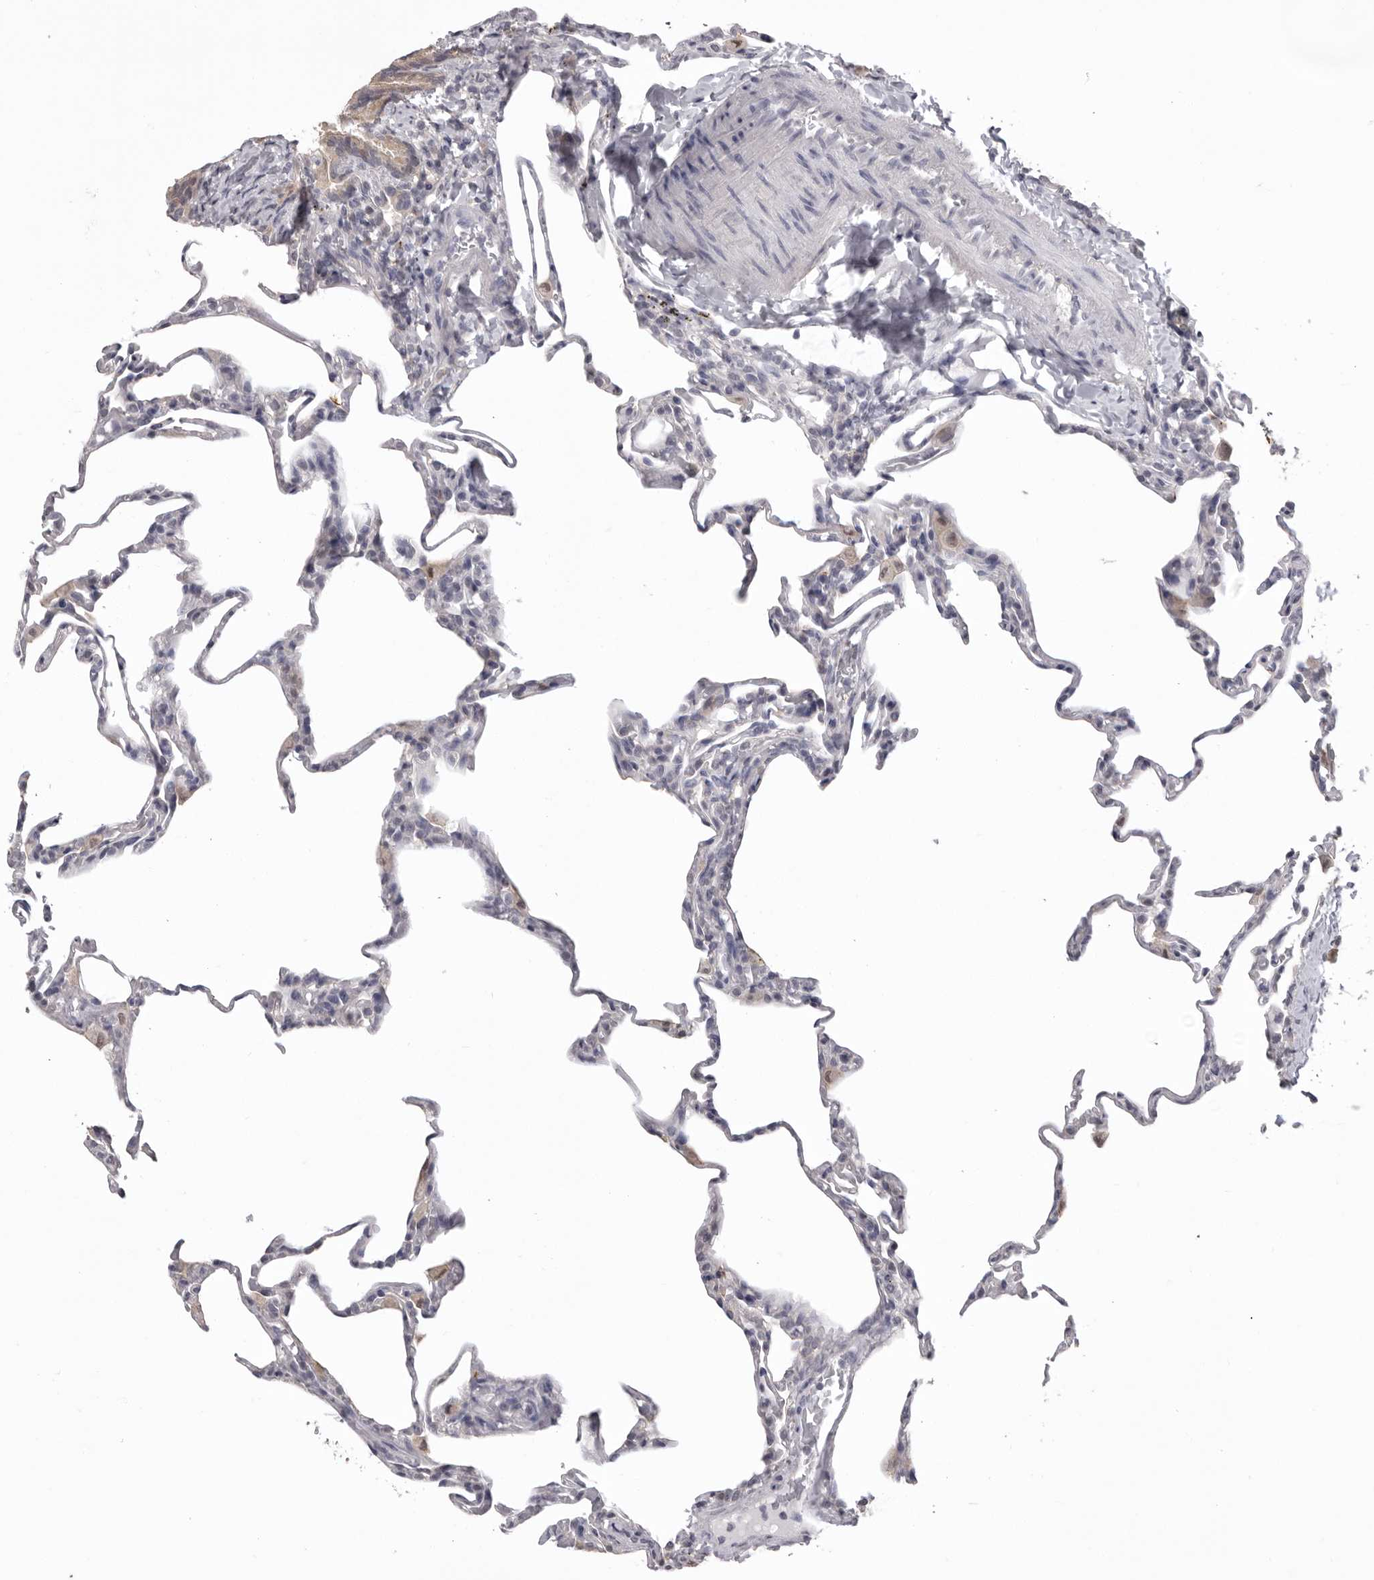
{"staining": {"intensity": "negative", "quantity": "none", "location": "none"}, "tissue": "lung", "cell_type": "Alveolar cells", "image_type": "normal", "snomed": [{"axis": "morphology", "description": "Normal tissue, NOS"}, {"axis": "topography", "description": "Lung"}], "caption": "This is an IHC micrograph of normal lung. There is no staining in alveolar cells.", "gene": "MDH1", "patient": {"sex": "male", "age": 20}}